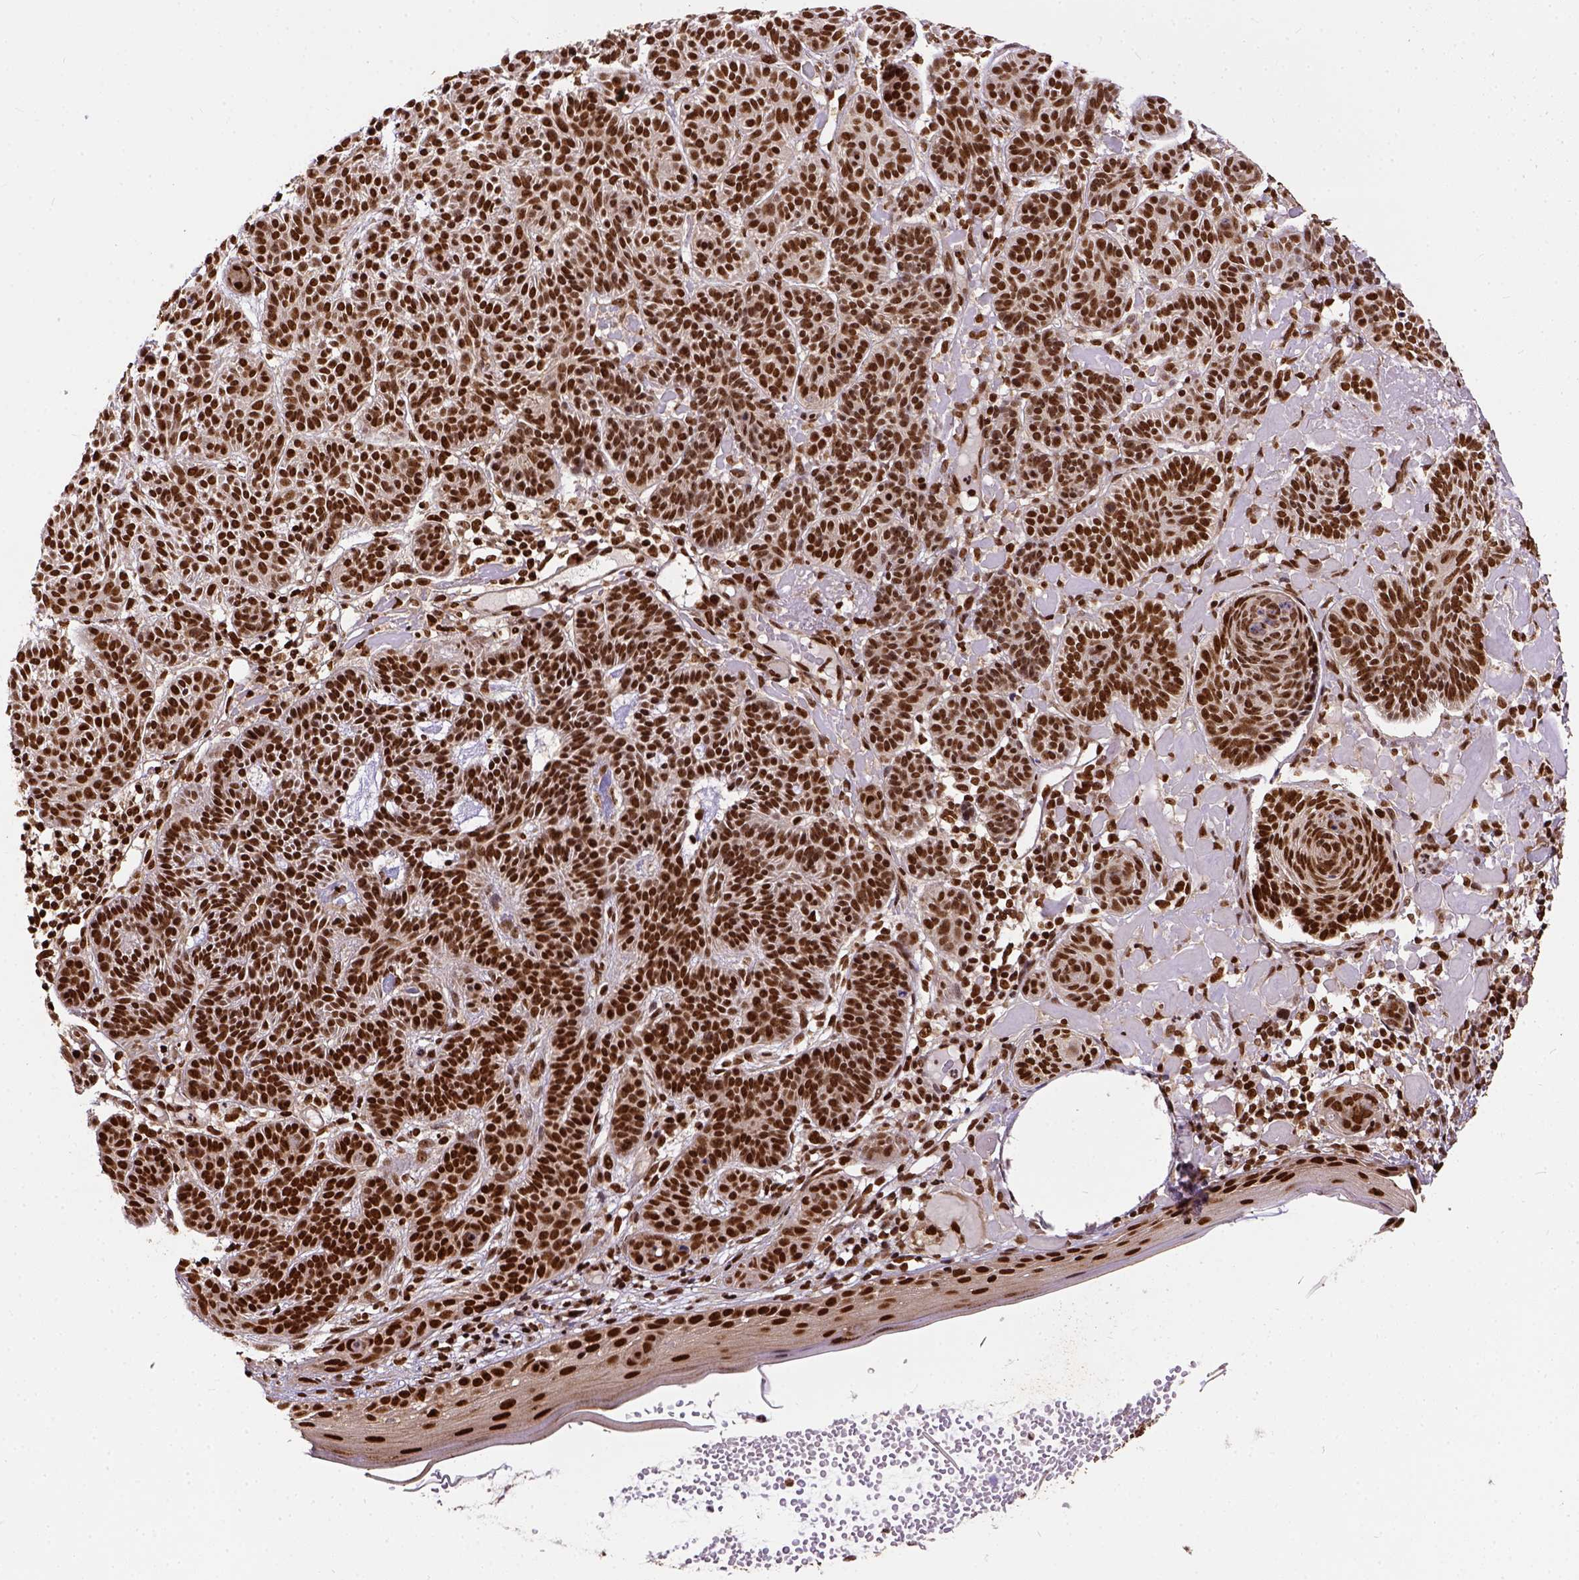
{"staining": {"intensity": "strong", "quantity": ">75%", "location": "nuclear"}, "tissue": "skin cancer", "cell_type": "Tumor cells", "image_type": "cancer", "snomed": [{"axis": "morphology", "description": "Basal cell carcinoma"}, {"axis": "topography", "description": "Skin"}], "caption": "Protein expression by IHC displays strong nuclear positivity in approximately >75% of tumor cells in skin cancer (basal cell carcinoma). The protein of interest is stained brown, and the nuclei are stained in blue (DAB (3,3'-diaminobenzidine) IHC with brightfield microscopy, high magnification).", "gene": "NACC1", "patient": {"sex": "male", "age": 85}}